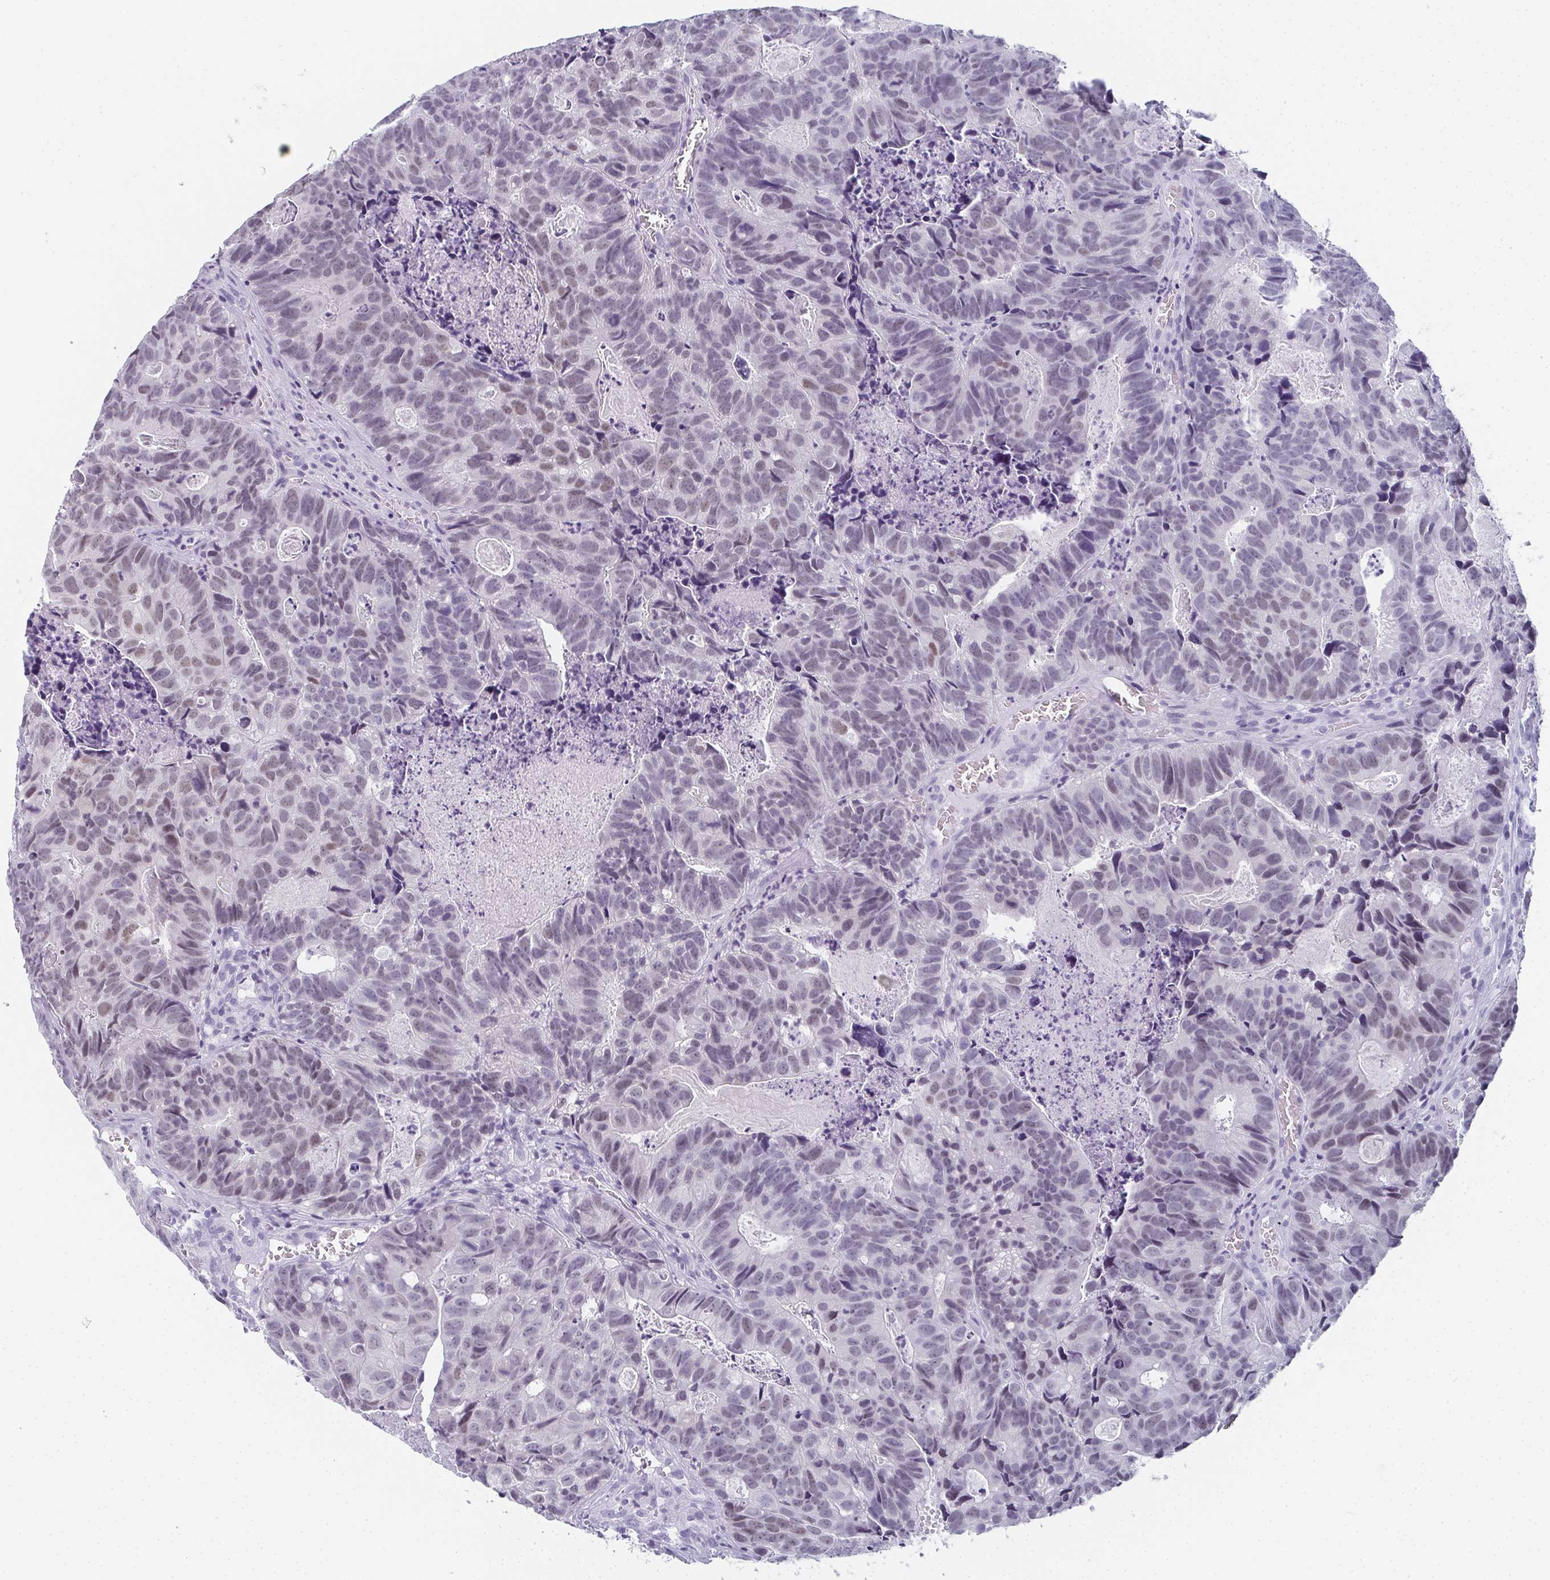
{"staining": {"intensity": "weak", "quantity": "<25%", "location": "nuclear"}, "tissue": "head and neck cancer", "cell_type": "Tumor cells", "image_type": "cancer", "snomed": [{"axis": "morphology", "description": "Adenocarcinoma, NOS"}, {"axis": "topography", "description": "Head-Neck"}], "caption": "An IHC image of head and neck cancer is shown. There is no staining in tumor cells of head and neck cancer.", "gene": "PYCR3", "patient": {"sex": "male", "age": 62}}